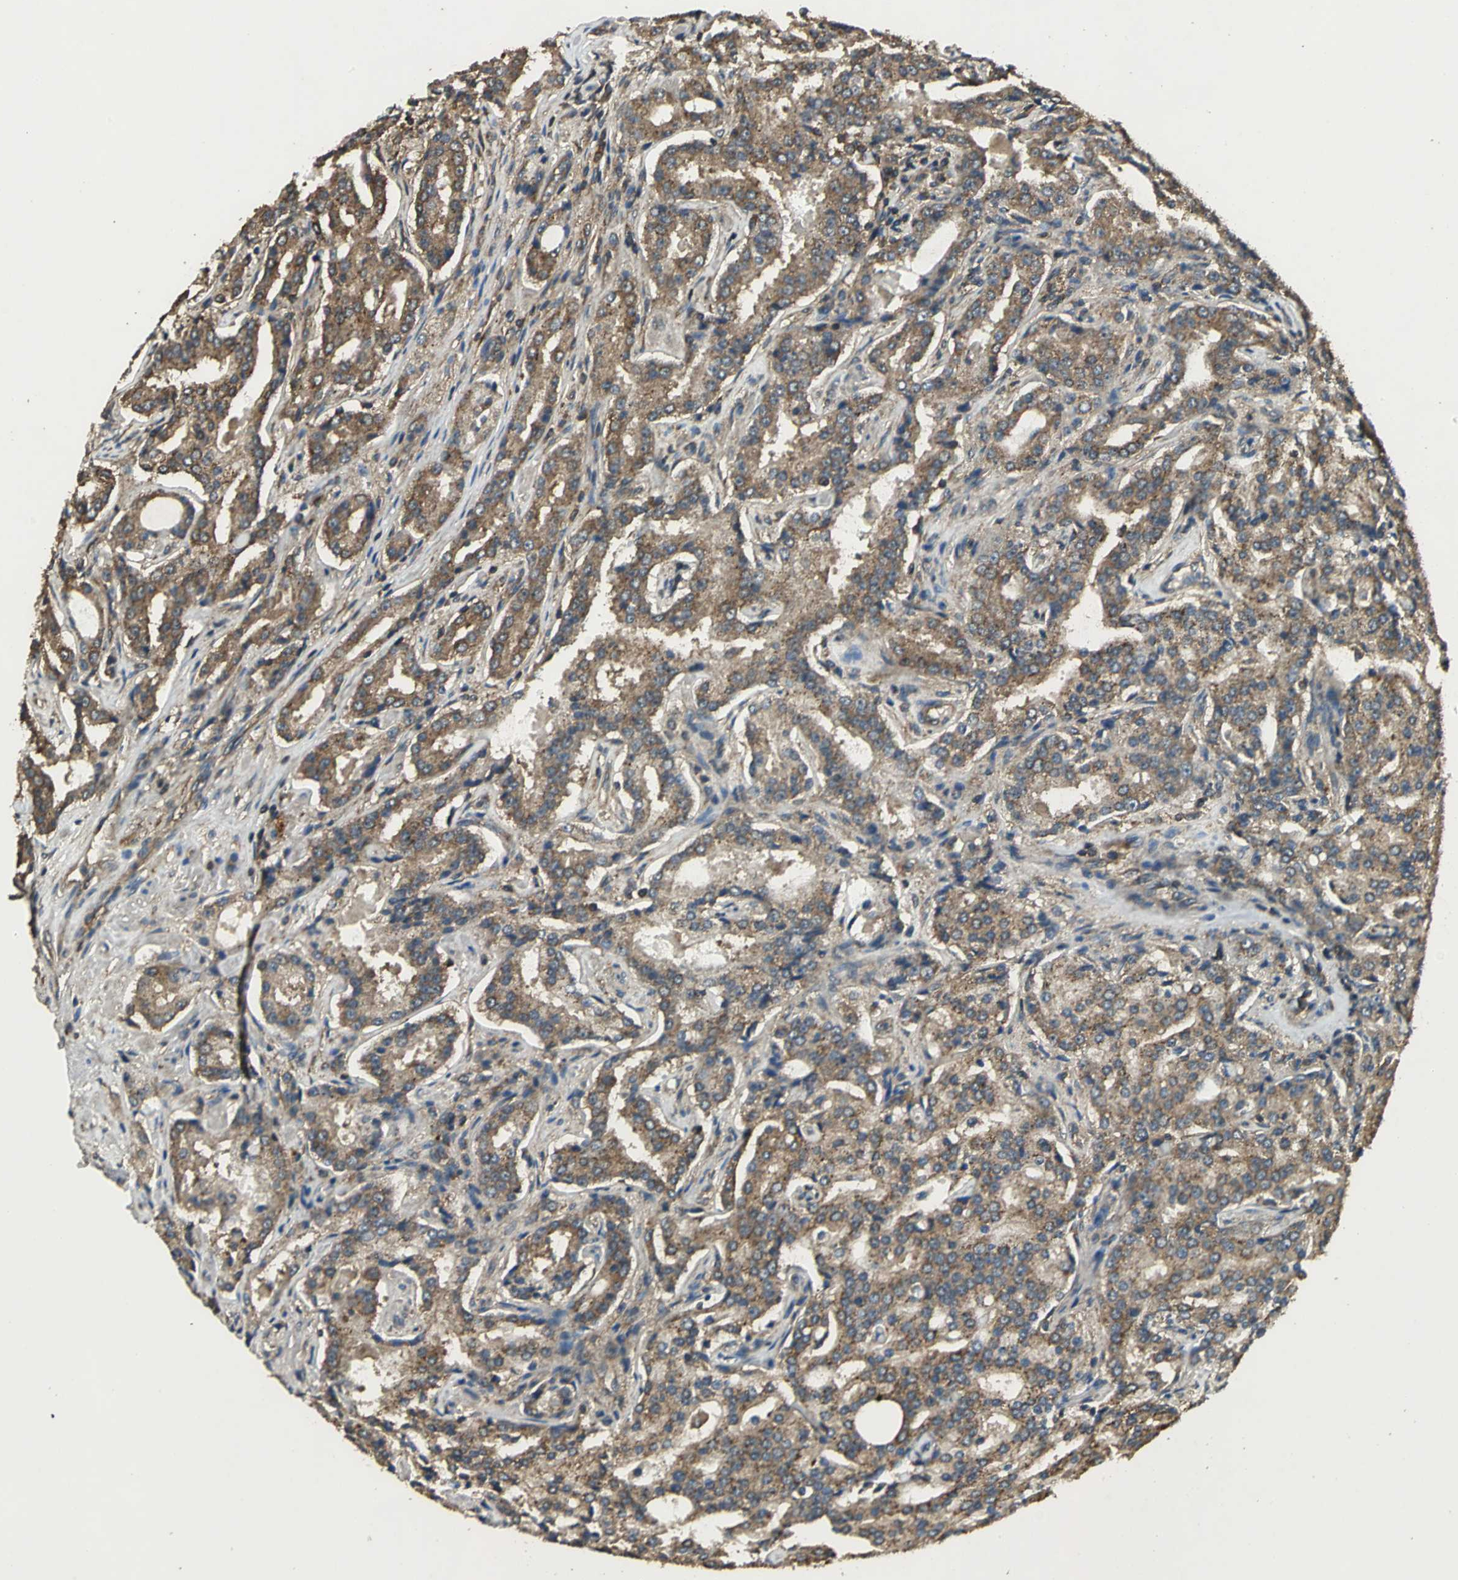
{"staining": {"intensity": "moderate", "quantity": ">75%", "location": "cytoplasmic/membranous"}, "tissue": "prostate cancer", "cell_type": "Tumor cells", "image_type": "cancer", "snomed": [{"axis": "morphology", "description": "Adenocarcinoma, High grade"}, {"axis": "topography", "description": "Prostate"}], "caption": "There is medium levels of moderate cytoplasmic/membranous staining in tumor cells of adenocarcinoma (high-grade) (prostate), as demonstrated by immunohistochemical staining (brown color).", "gene": "IRF3", "patient": {"sex": "male", "age": 72}}